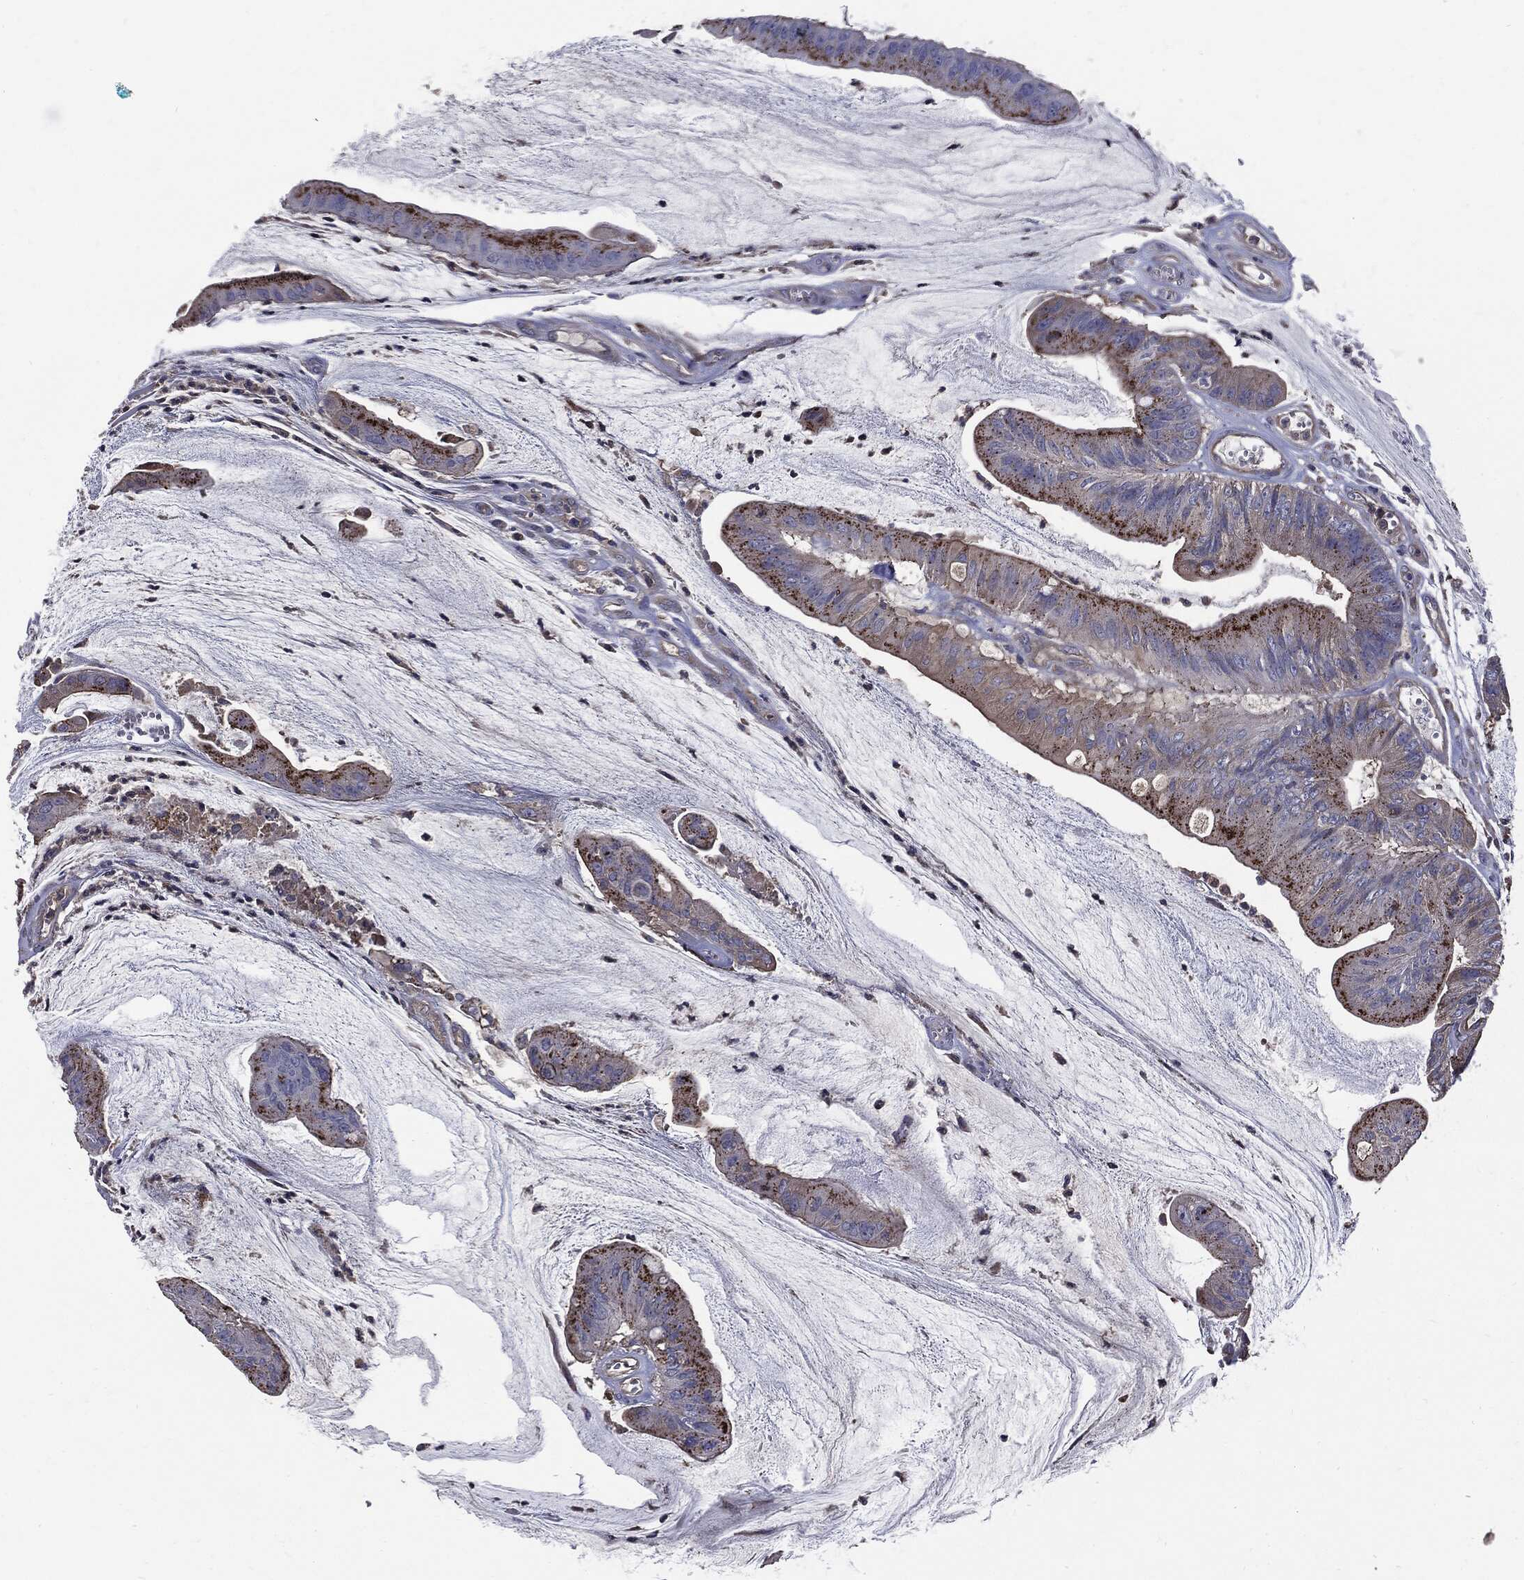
{"staining": {"intensity": "moderate", "quantity": ">75%", "location": "cytoplasmic/membranous"}, "tissue": "colorectal cancer", "cell_type": "Tumor cells", "image_type": "cancer", "snomed": [{"axis": "morphology", "description": "Adenocarcinoma, NOS"}, {"axis": "topography", "description": "Colon"}], "caption": "Immunohistochemical staining of human colorectal adenocarcinoma exhibits moderate cytoplasmic/membranous protein staining in about >75% of tumor cells.", "gene": "PDCD6IP", "patient": {"sex": "female", "age": 69}}